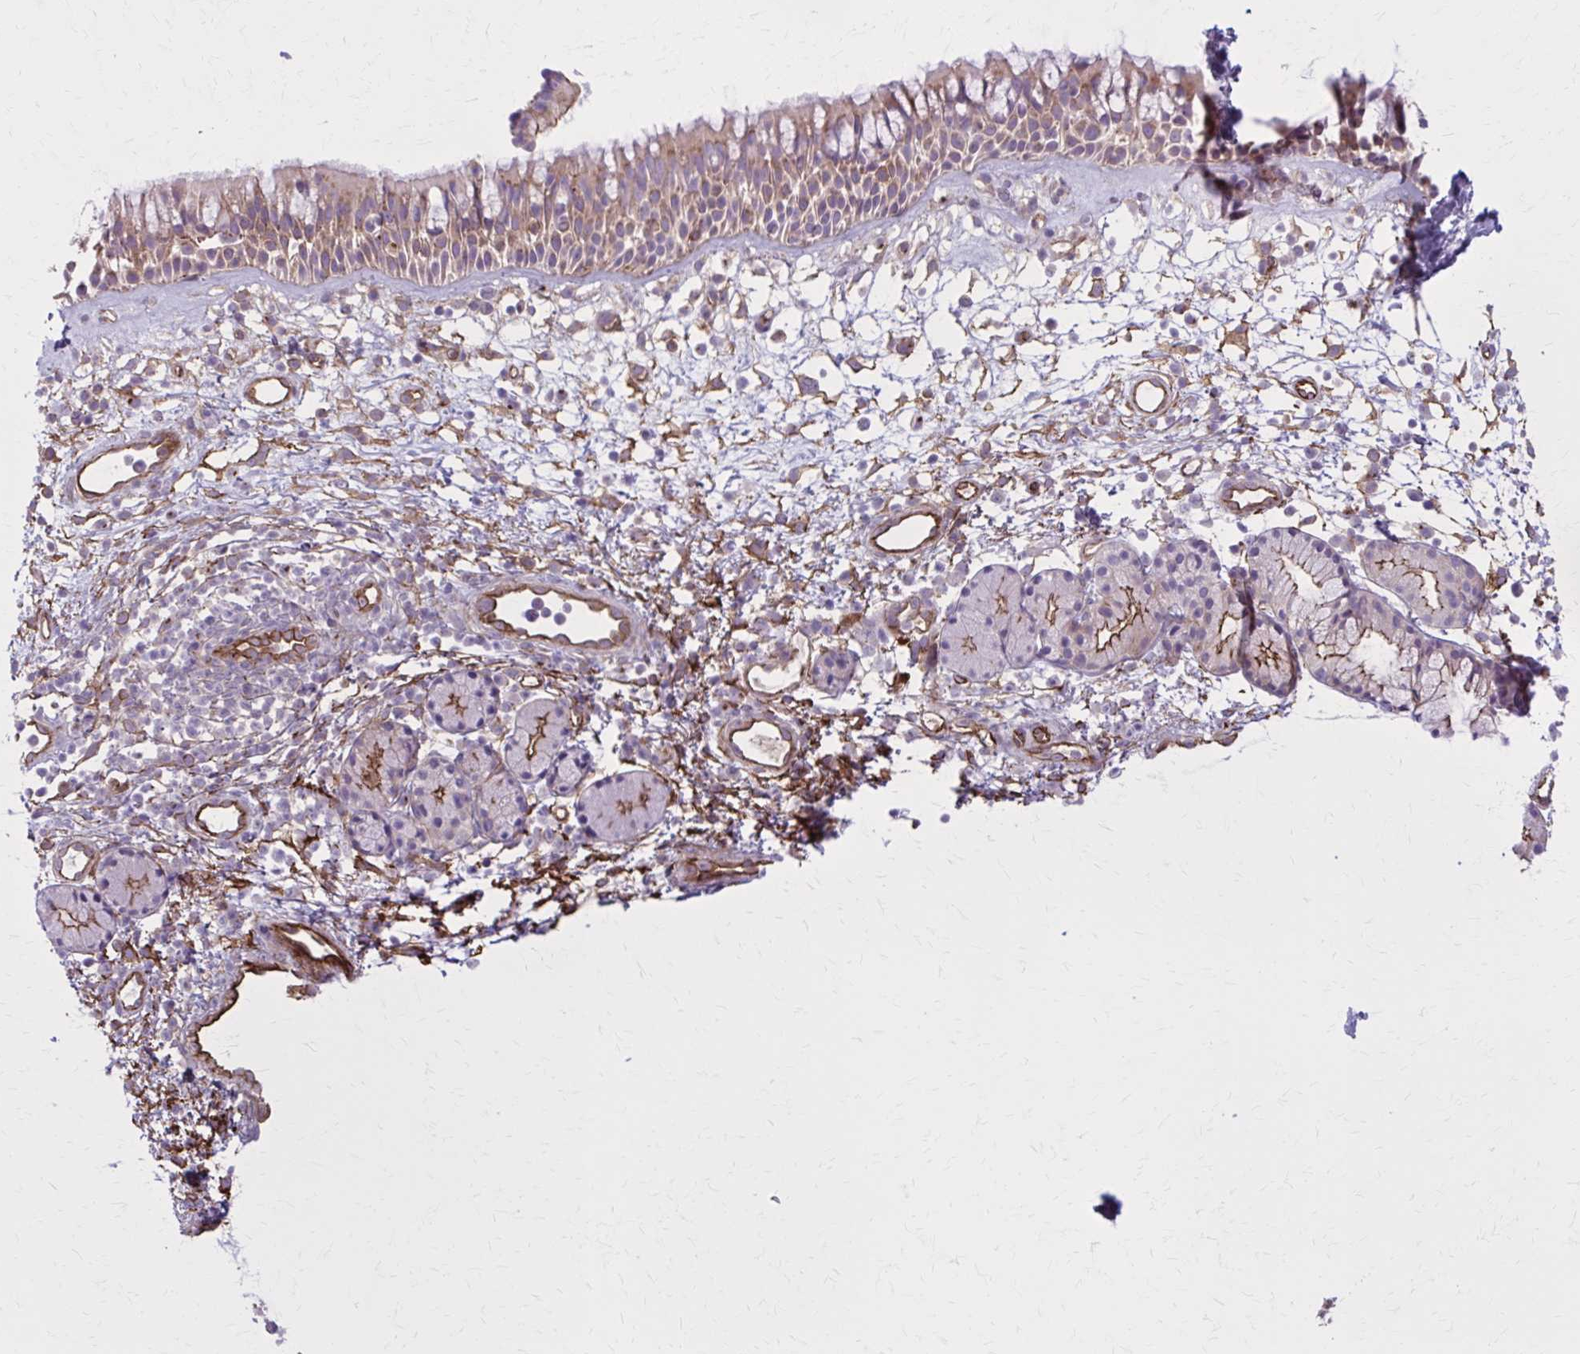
{"staining": {"intensity": "moderate", "quantity": "25%-75%", "location": "cytoplasmic/membranous"}, "tissue": "nasopharynx", "cell_type": "Respiratory epithelial cells", "image_type": "normal", "snomed": [{"axis": "morphology", "description": "Normal tissue, NOS"}, {"axis": "topography", "description": "Nasopharynx"}], "caption": "DAB immunohistochemical staining of benign human nasopharynx reveals moderate cytoplasmic/membranous protein staining in about 25%-75% of respiratory epithelial cells. (Stains: DAB (3,3'-diaminobenzidine) in brown, nuclei in blue, Microscopy: brightfield microscopy at high magnification).", "gene": "ZDHHC7", "patient": {"sex": "female", "age": 70}}